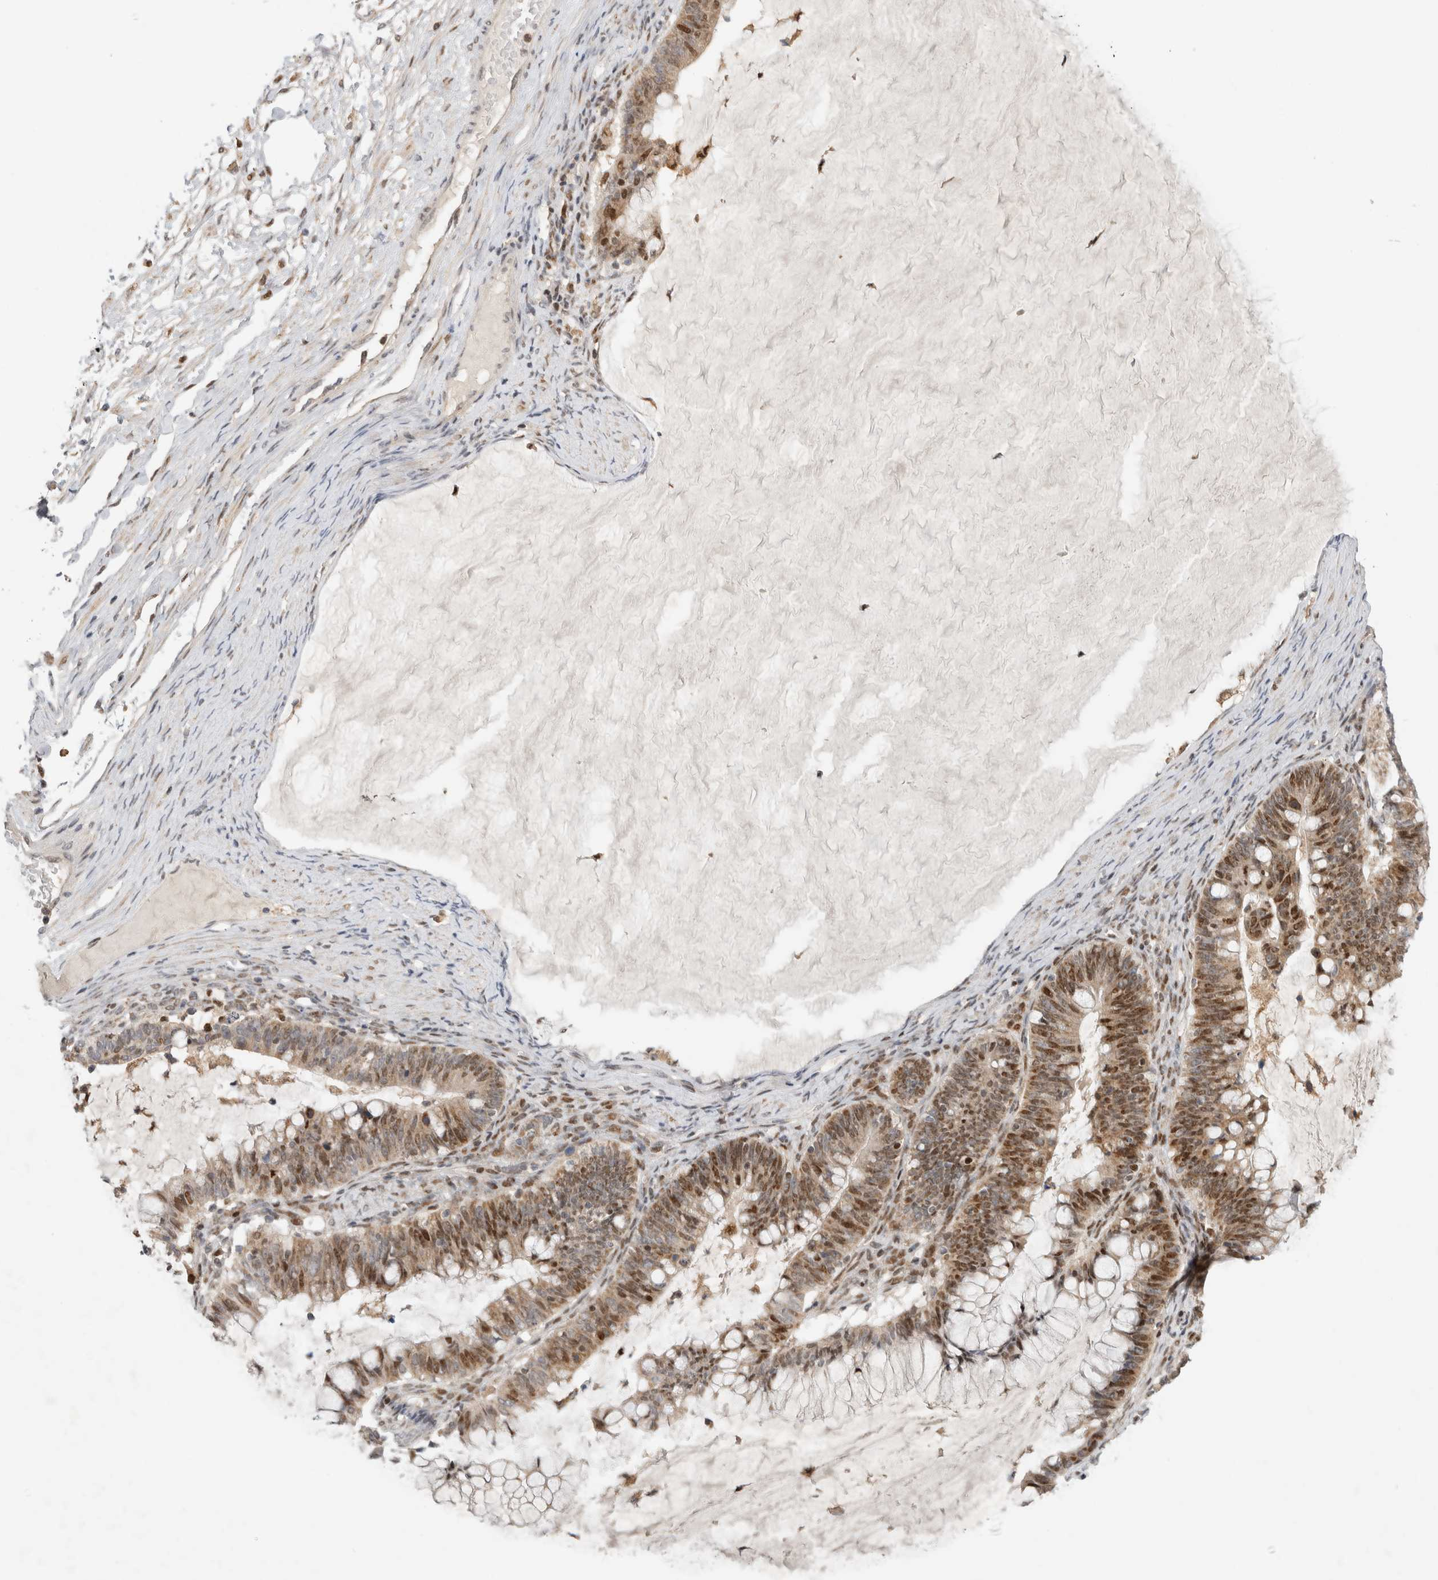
{"staining": {"intensity": "moderate", "quantity": ">75%", "location": "nuclear"}, "tissue": "ovarian cancer", "cell_type": "Tumor cells", "image_type": "cancer", "snomed": [{"axis": "morphology", "description": "Cystadenocarcinoma, mucinous, NOS"}, {"axis": "topography", "description": "Ovary"}], "caption": "Brown immunohistochemical staining in human mucinous cystadenocarcinoma (ovarian) displays moderate nuclear expression in about >75% of tumor cells.", "gene": "C8orf58", "patient": {"sex": "female", "age": 61}}